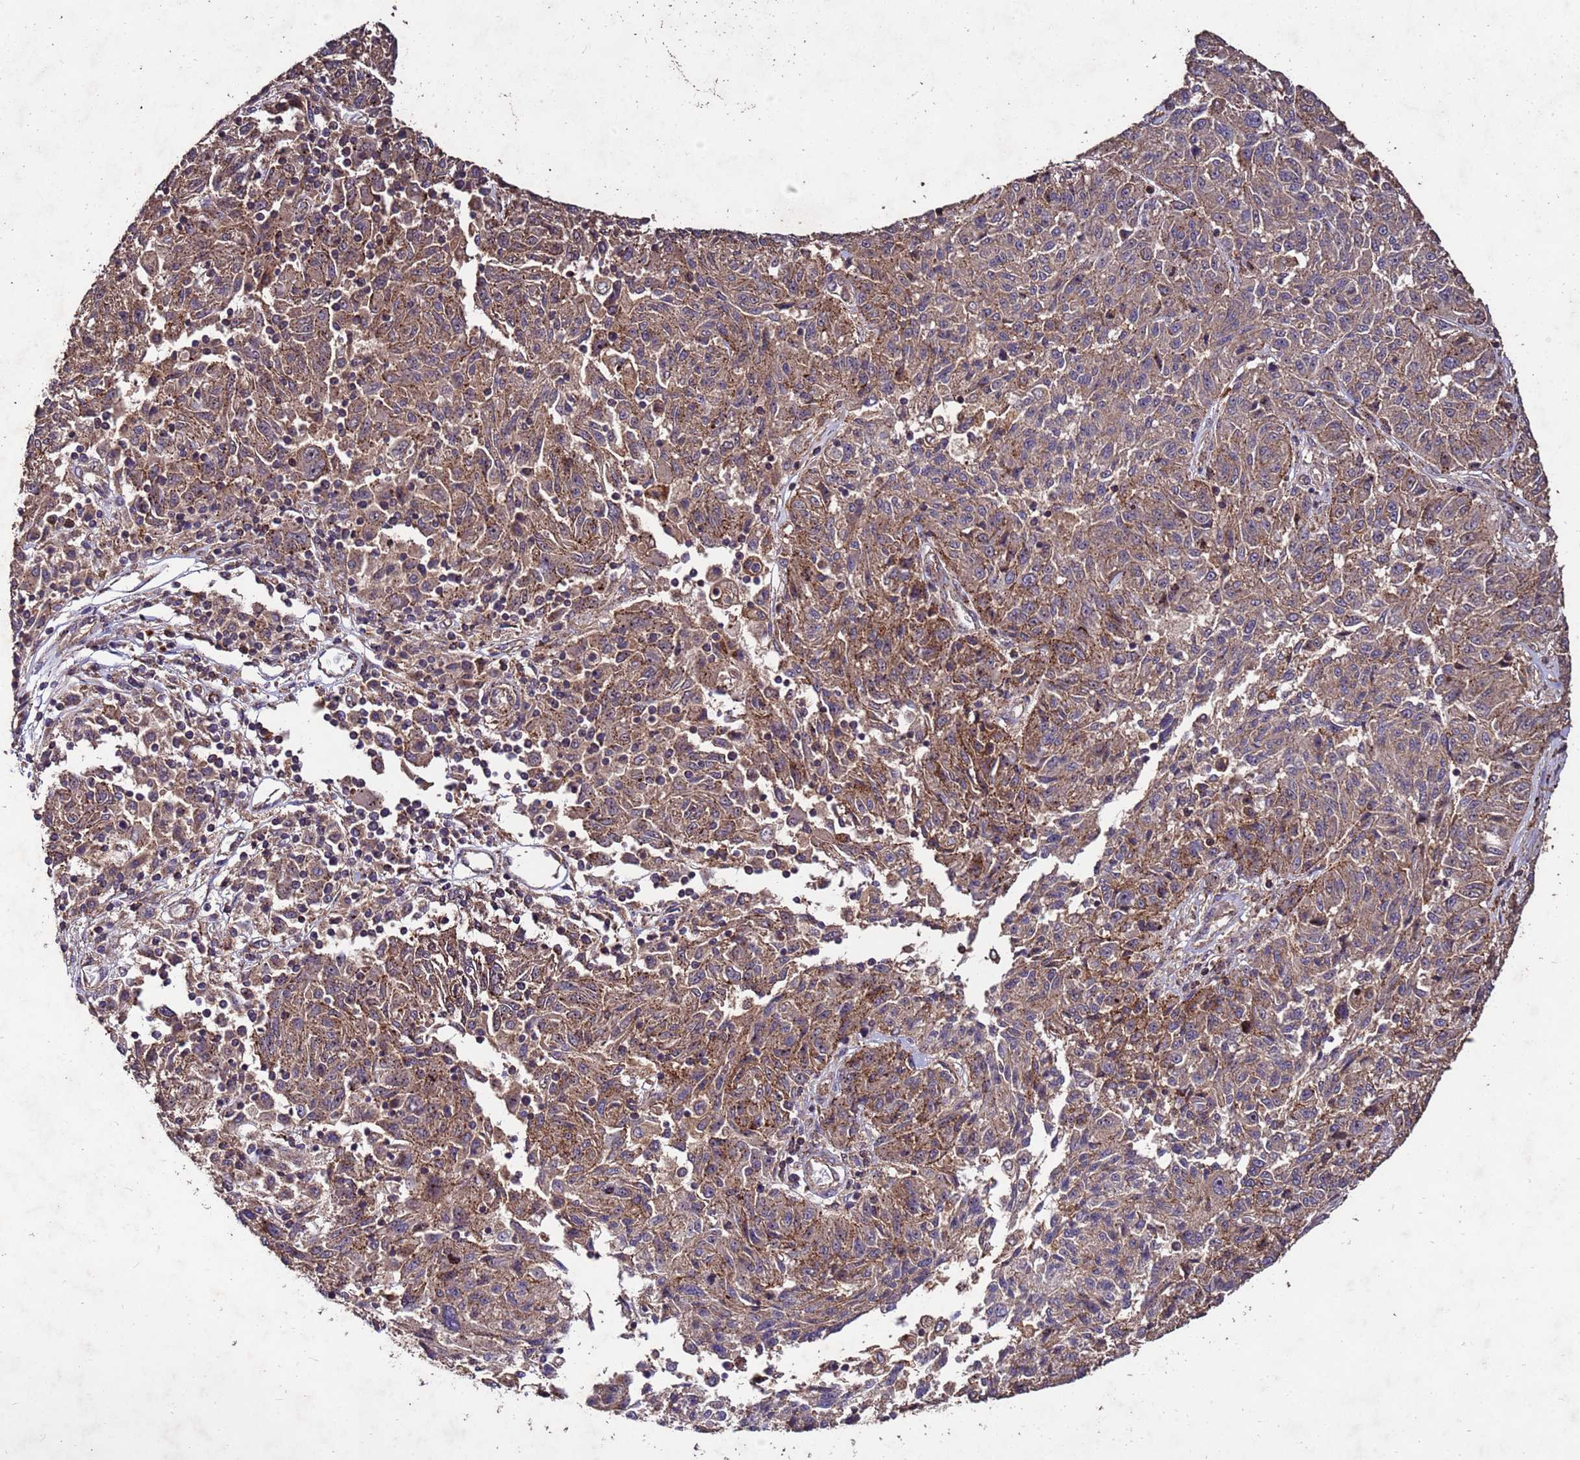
{"staining": {"intensity": "moderate", "quantity": ">75%", "location": "cytoplasmic/membranous"}, "tissue": "melanoma", "cell_type": "Tumor cells", "image_type": "cancer", "snomed": [{"axis": "morphology", "description": "Malignant melanoma, NOS"}, {"axis": "topography", "description": "Skin"}], "caption": "Protein analysis of malignant melanoma tissue demonstrates moderate cytoplasmic/membranous staining in about >75% of tumor cells.", "gene": "TOR4A", "patient": {"sex": "male", "age": 53}}